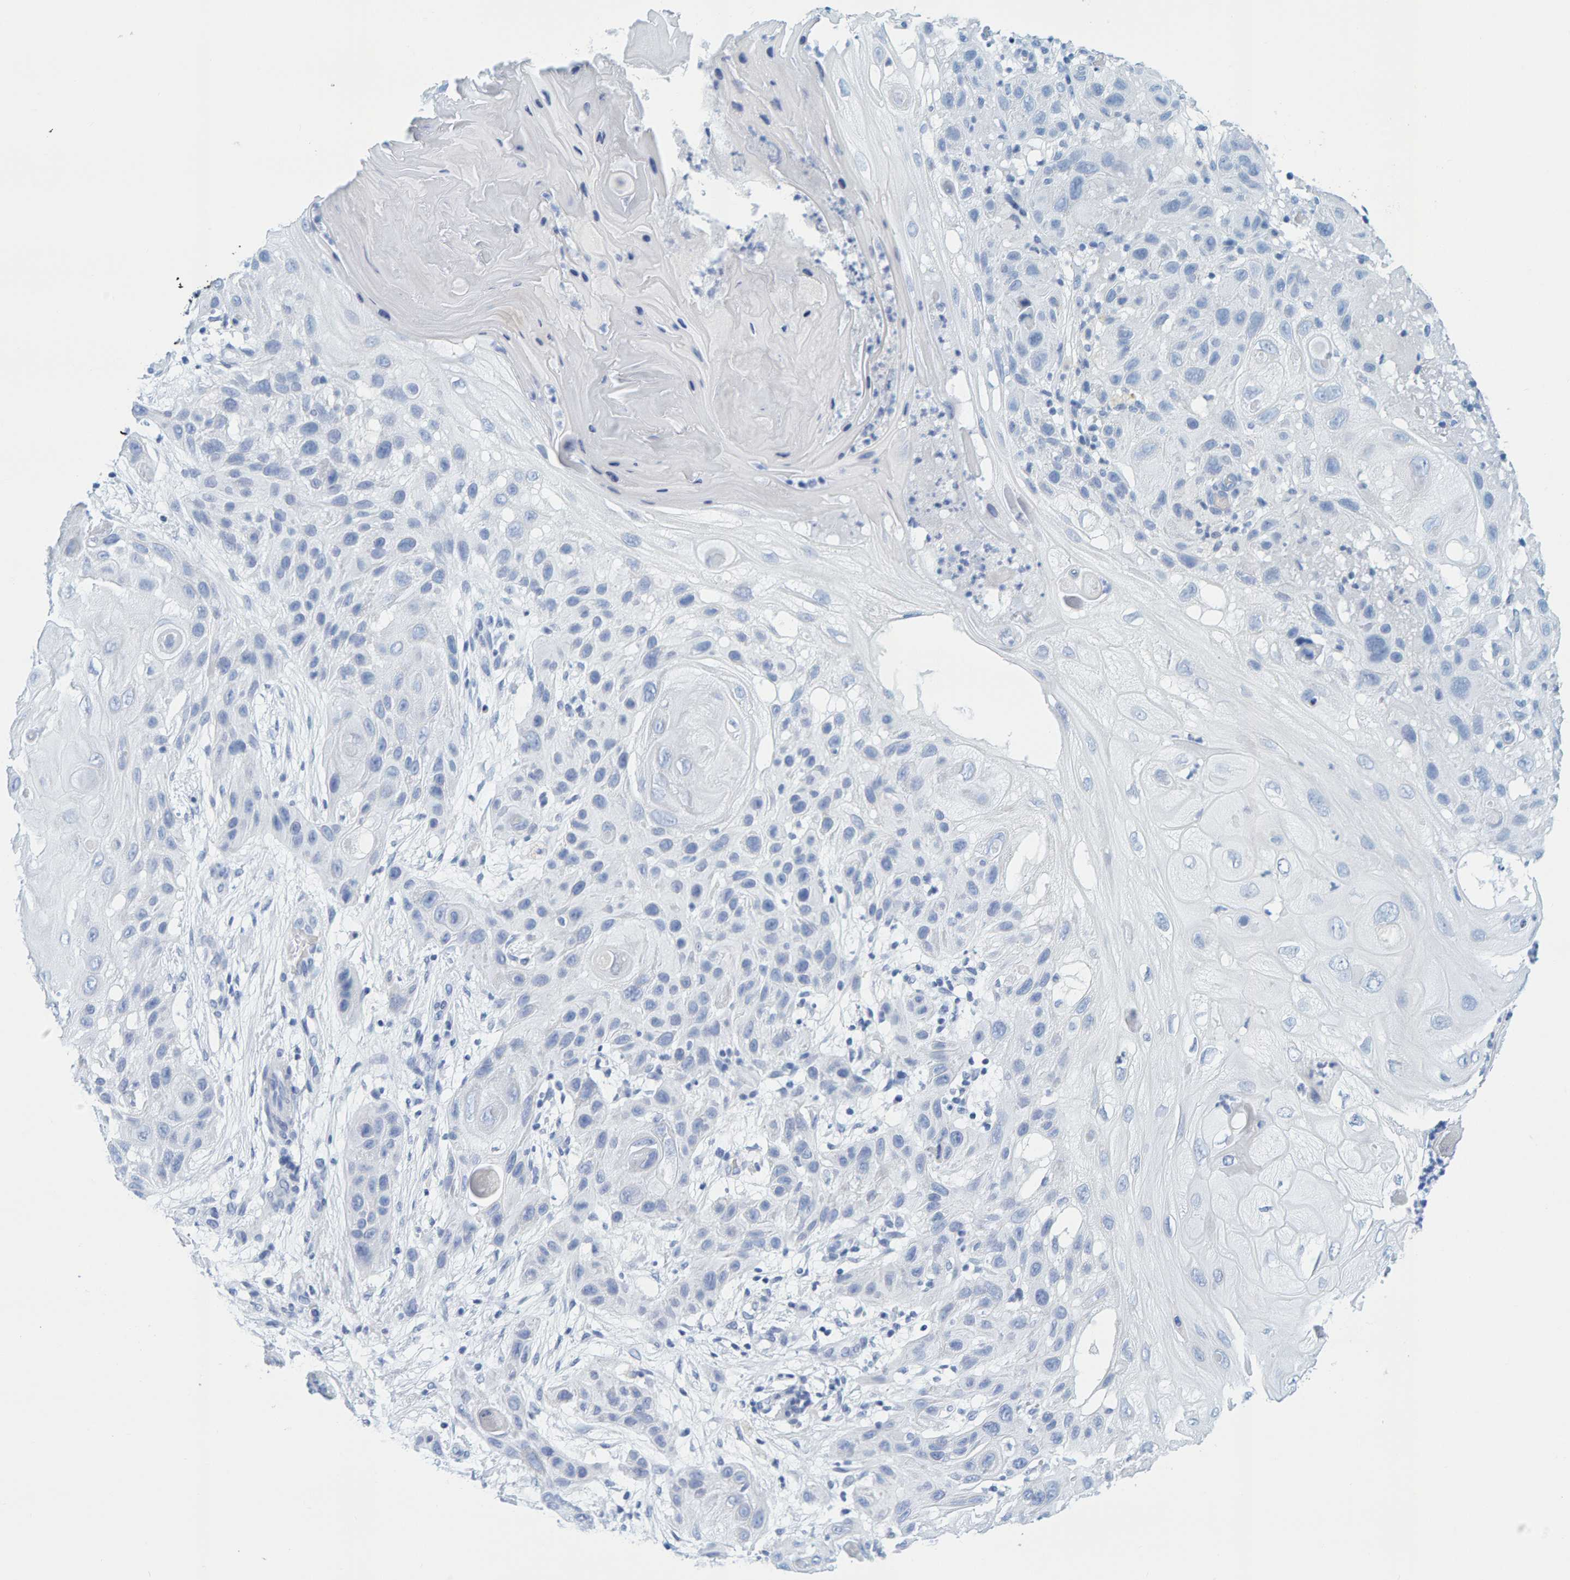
{"staining": {"intensity": "negative", "quantity": "none", "location": "none"}, "tissue": "skin cancer", "cell_type": "Tumor cells", "image_type": "cancer", "snomed": [{"axis": "morphology", "description": "Squamous cell carcinoma, NOS"}, {"axis": "topography", "description": "Skin"}], "caption": "Skin squamous cell carcinoma was stained to show a protein in brown. There is no significant staining in tumor cells.", "gene": "SFTPC", "patient": {"sex": "female", "age": 96}}